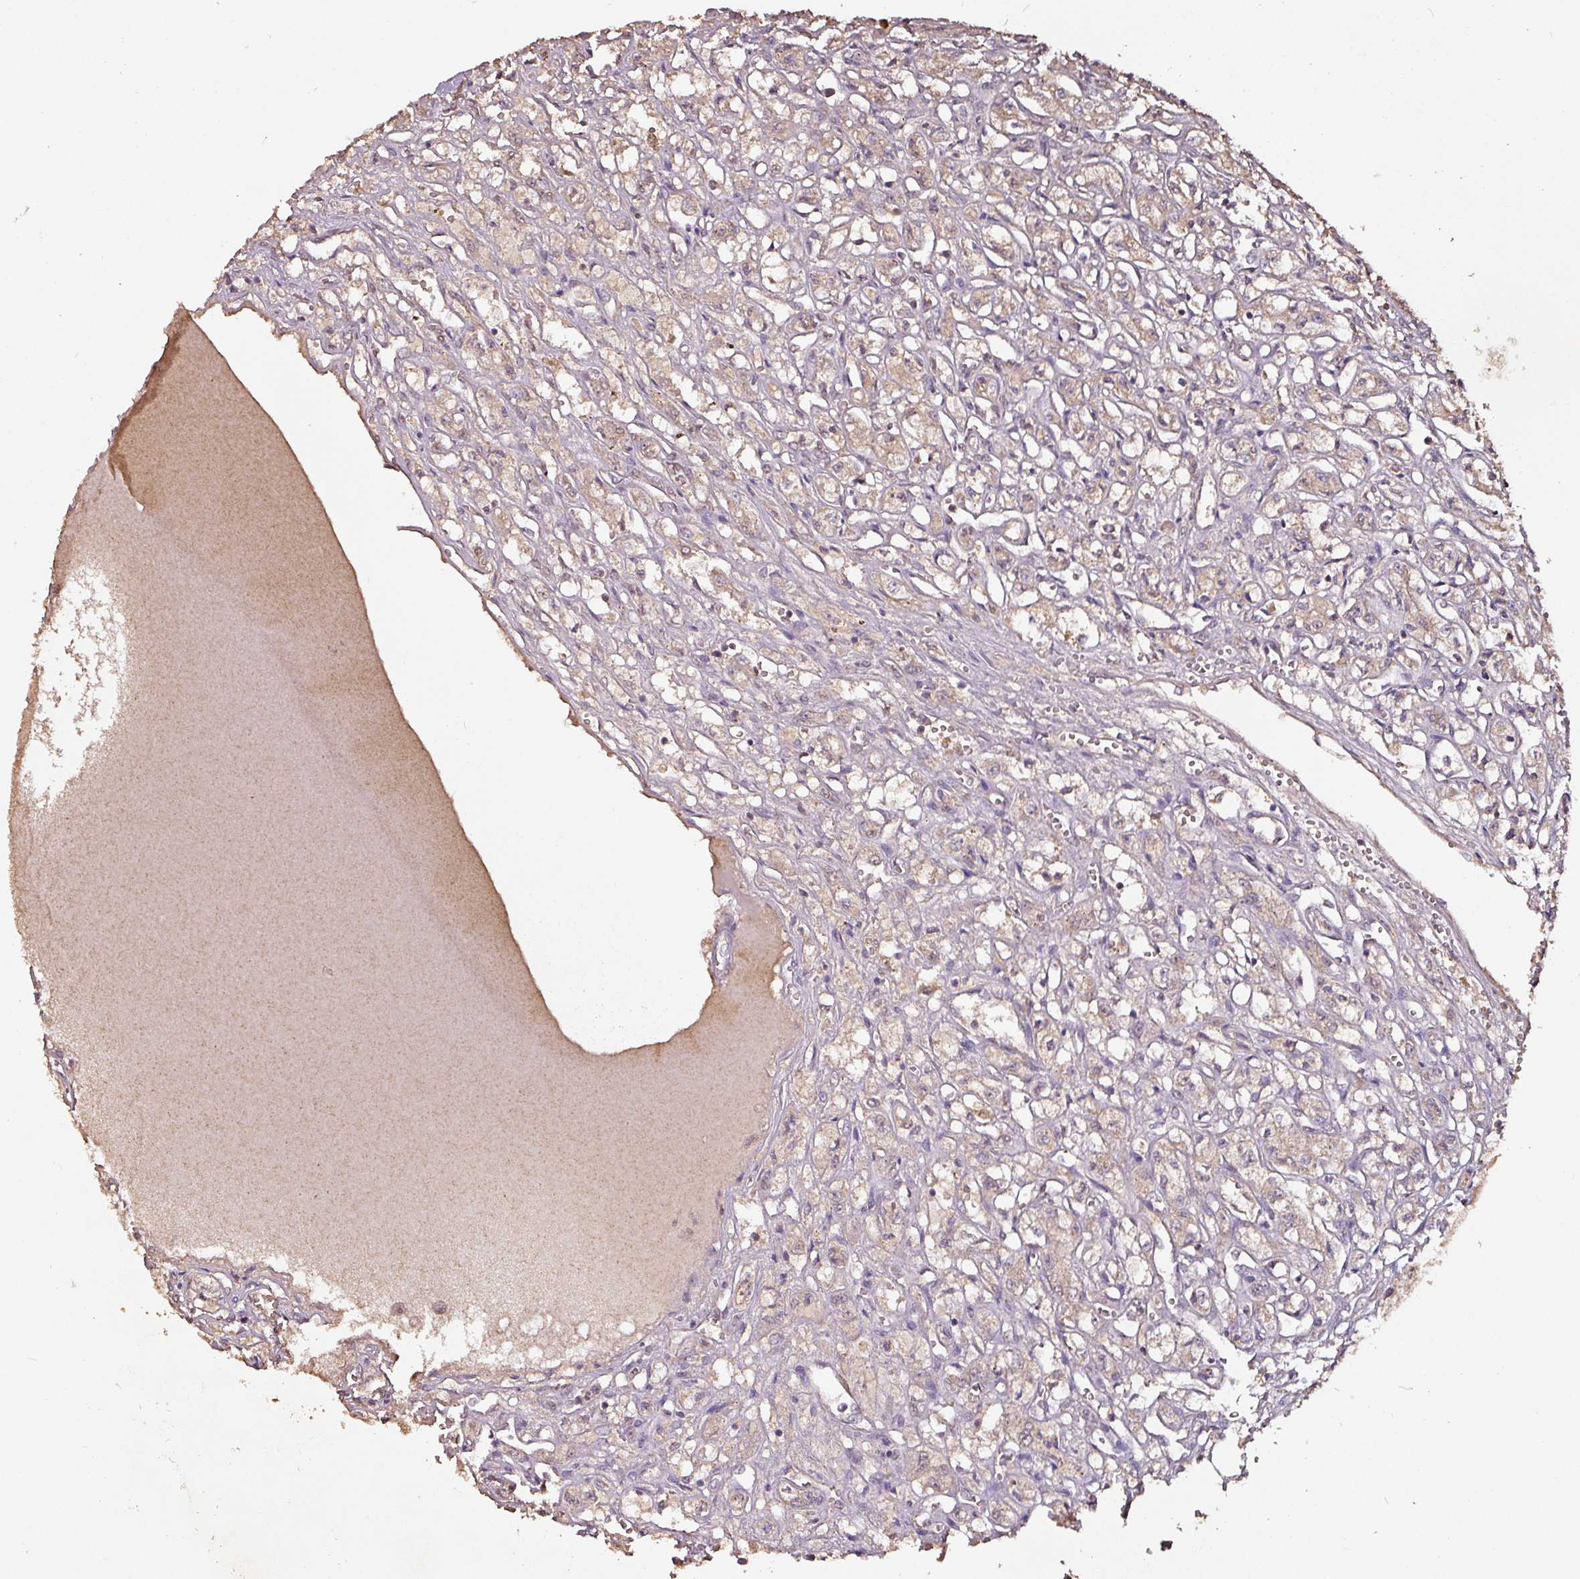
{"staining": {"intensity": "weak", "quantity": "25%-75%", "location": "cytoplasmic/membranous,nuclear"}, "tissue": "renal cancer", "cell_type": "Tumor cells", "image_type": "cancer", "snomed": [{"axis": "morphology", "description": "Adenocarcinoma, NOS"}, {"axis": "topography", "description": "Kidney"}], "caption": "Approximately 25%-75% of tumor cells in adenocarcinoma (renal) display weak cytoplasmic/membranous and nuclear protein staining as visualized by brown immunohistochemical staining.", "gene": "RPL38", "patient": {"sex": "male", "age": 56}}